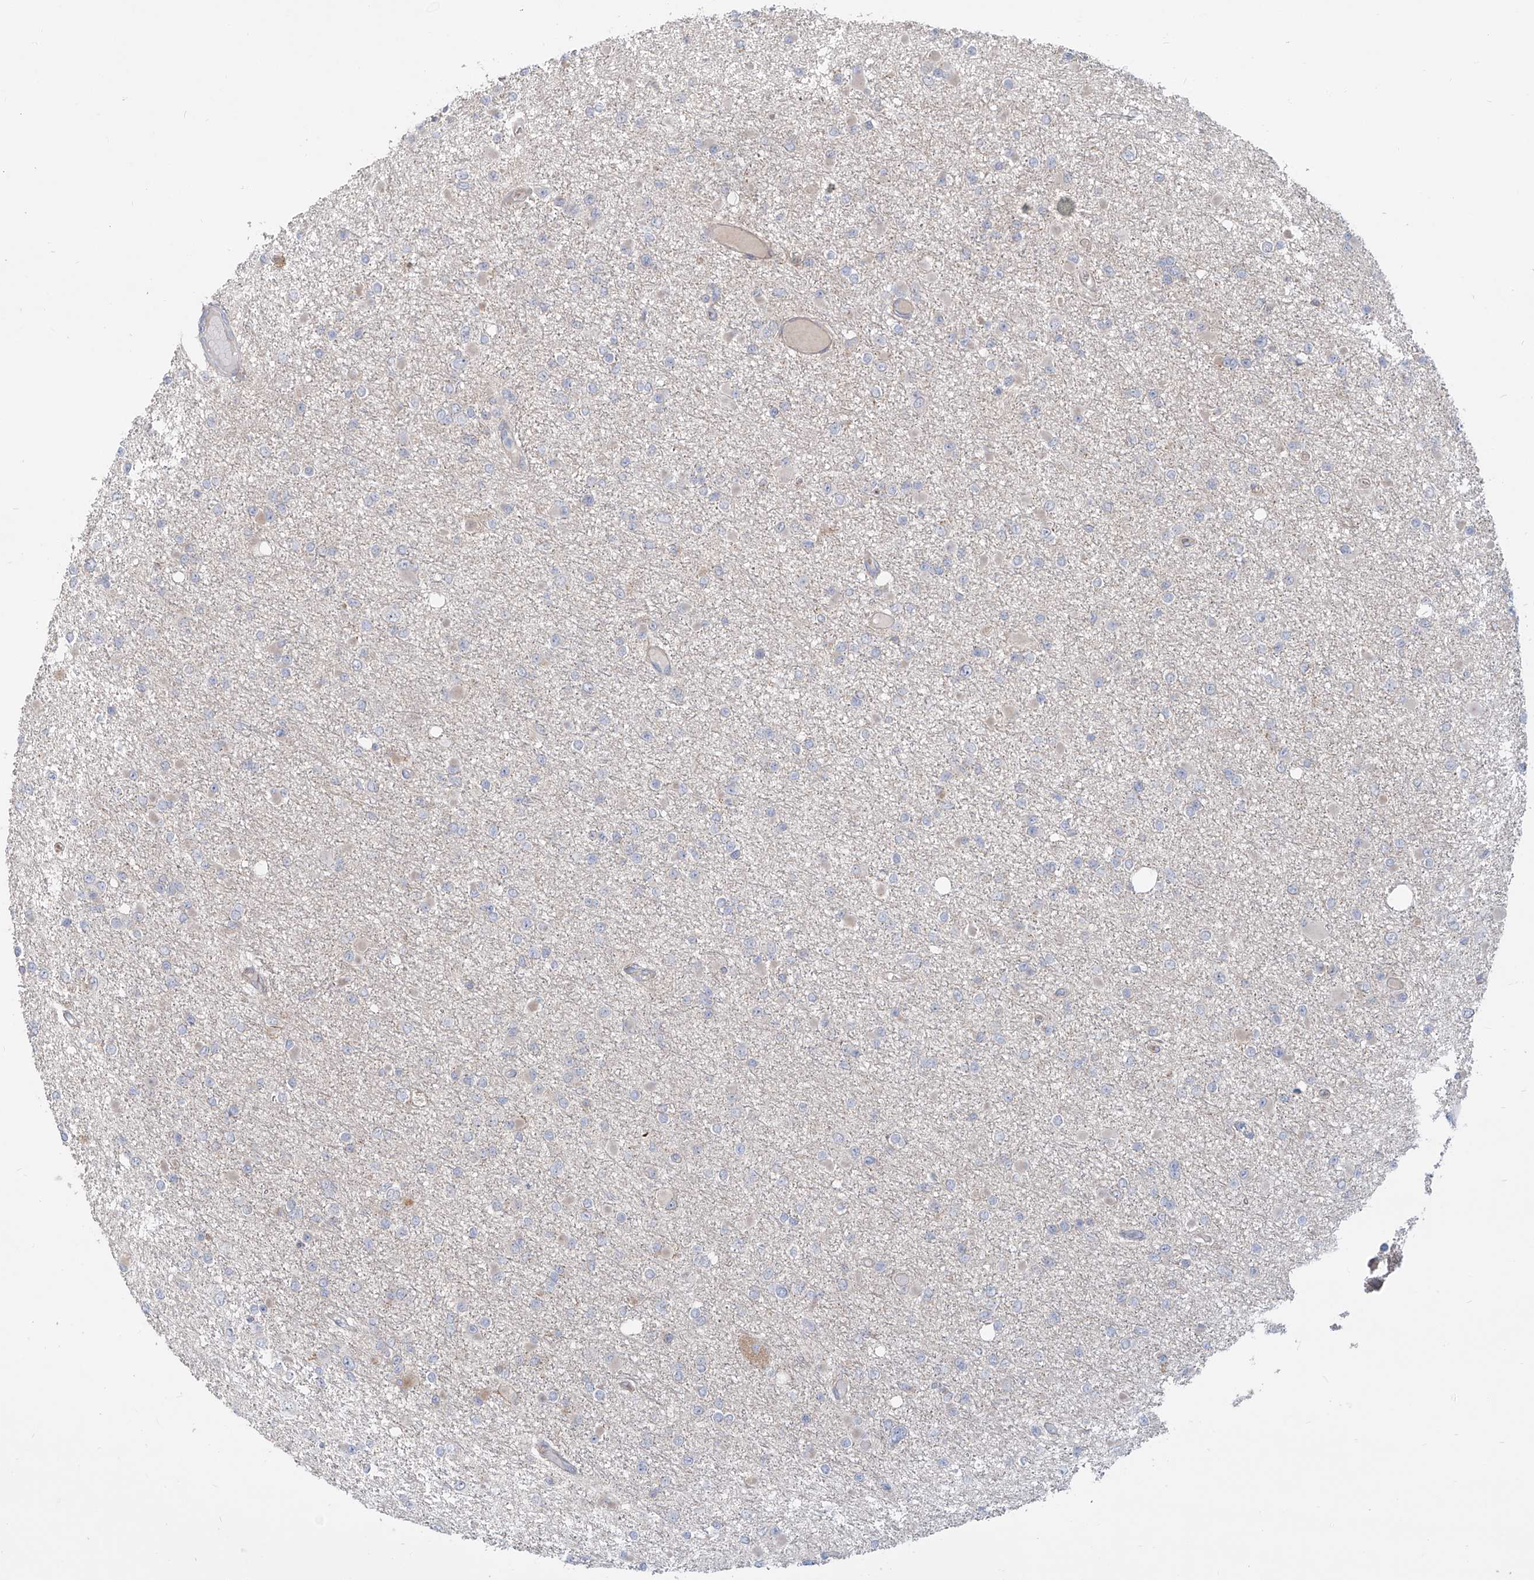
{"staining": {"intensity": "negative", "quantity": "none", "location": "none"}, "tissue": "glioma", "cell_type": "Tumor cells", "image_type": "cancer", "snomed": [{"axis": "morphology", "description": "Glioma, malignant, Low grade"}, {"axis": "topography", "description": "Brain"}], "caption": "Human glioma stained for a protein using IHC exhibits no expression in tumor cells.", "gene": "LRRC1", "patient": {"sex": "female", "age": 22}}